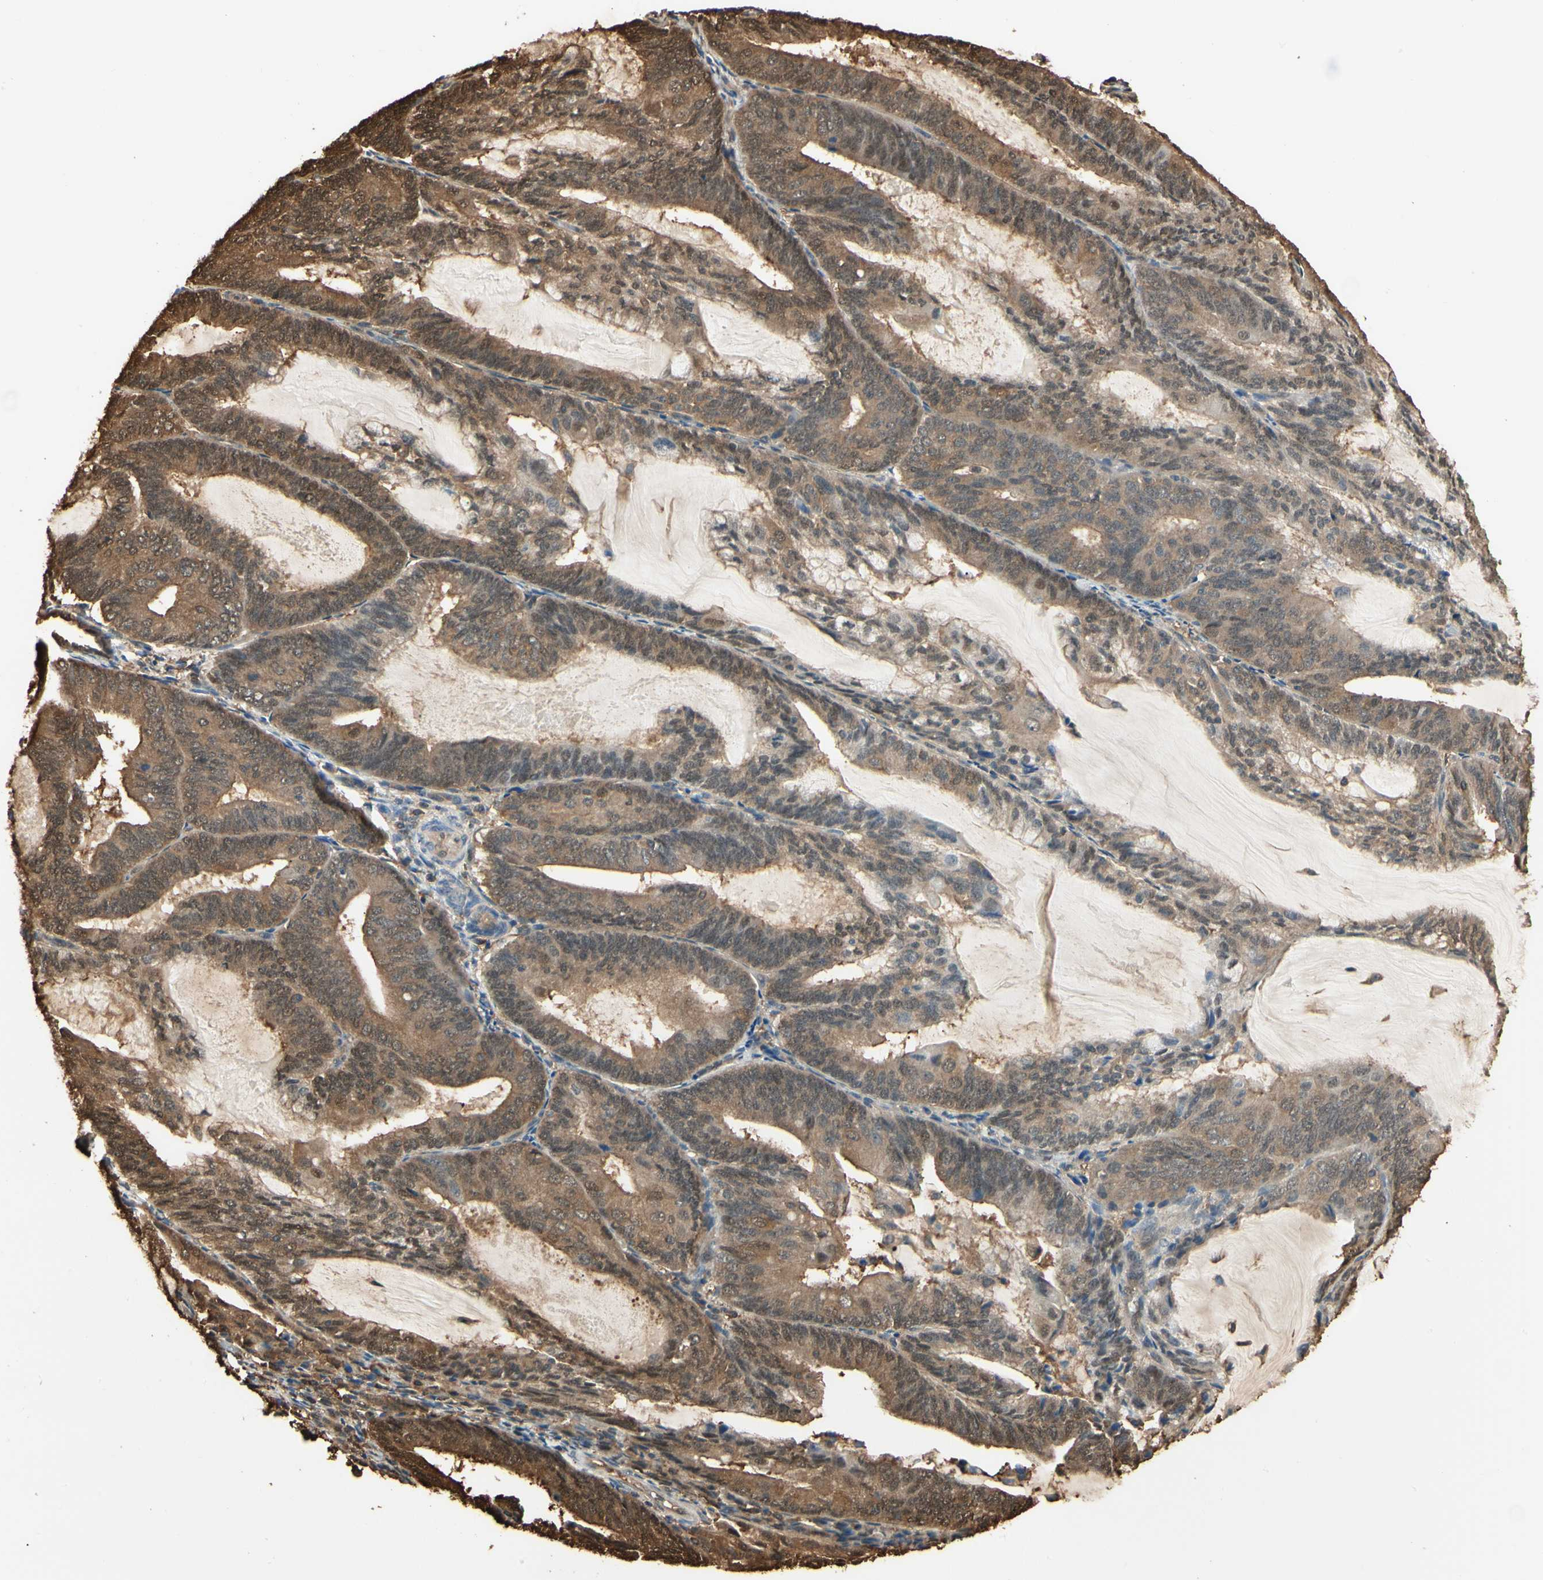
{"staining": {"intensity": "moderate", "quantity": ">75%", "location": "cytoplasmic/membranous,nuclear"}, "tissue": "endometrial cancer", "cell_type": "Tumor cells", "image_type": "cancer", "snomed": [{"axis": "morphology", "description": "Adenocarcinoma, NOS"}, {"axis": "topography", "description": "Endometrium"}], "caption": "A high-resolution image shows IHC staining of endometrial cancer (adenocarcinoma), which shows moderate cytoplasmic/membranous and nuclear staining in about >75% of tumor cells. The protein is stained brown, and the nuclei are stained in blue (DAB (3,3'-diaminobenzidine) IHC with brightfield microscopy, high magnification).", "gene": "YWHAE", "patient": {"sex": "female", "age": 81}}